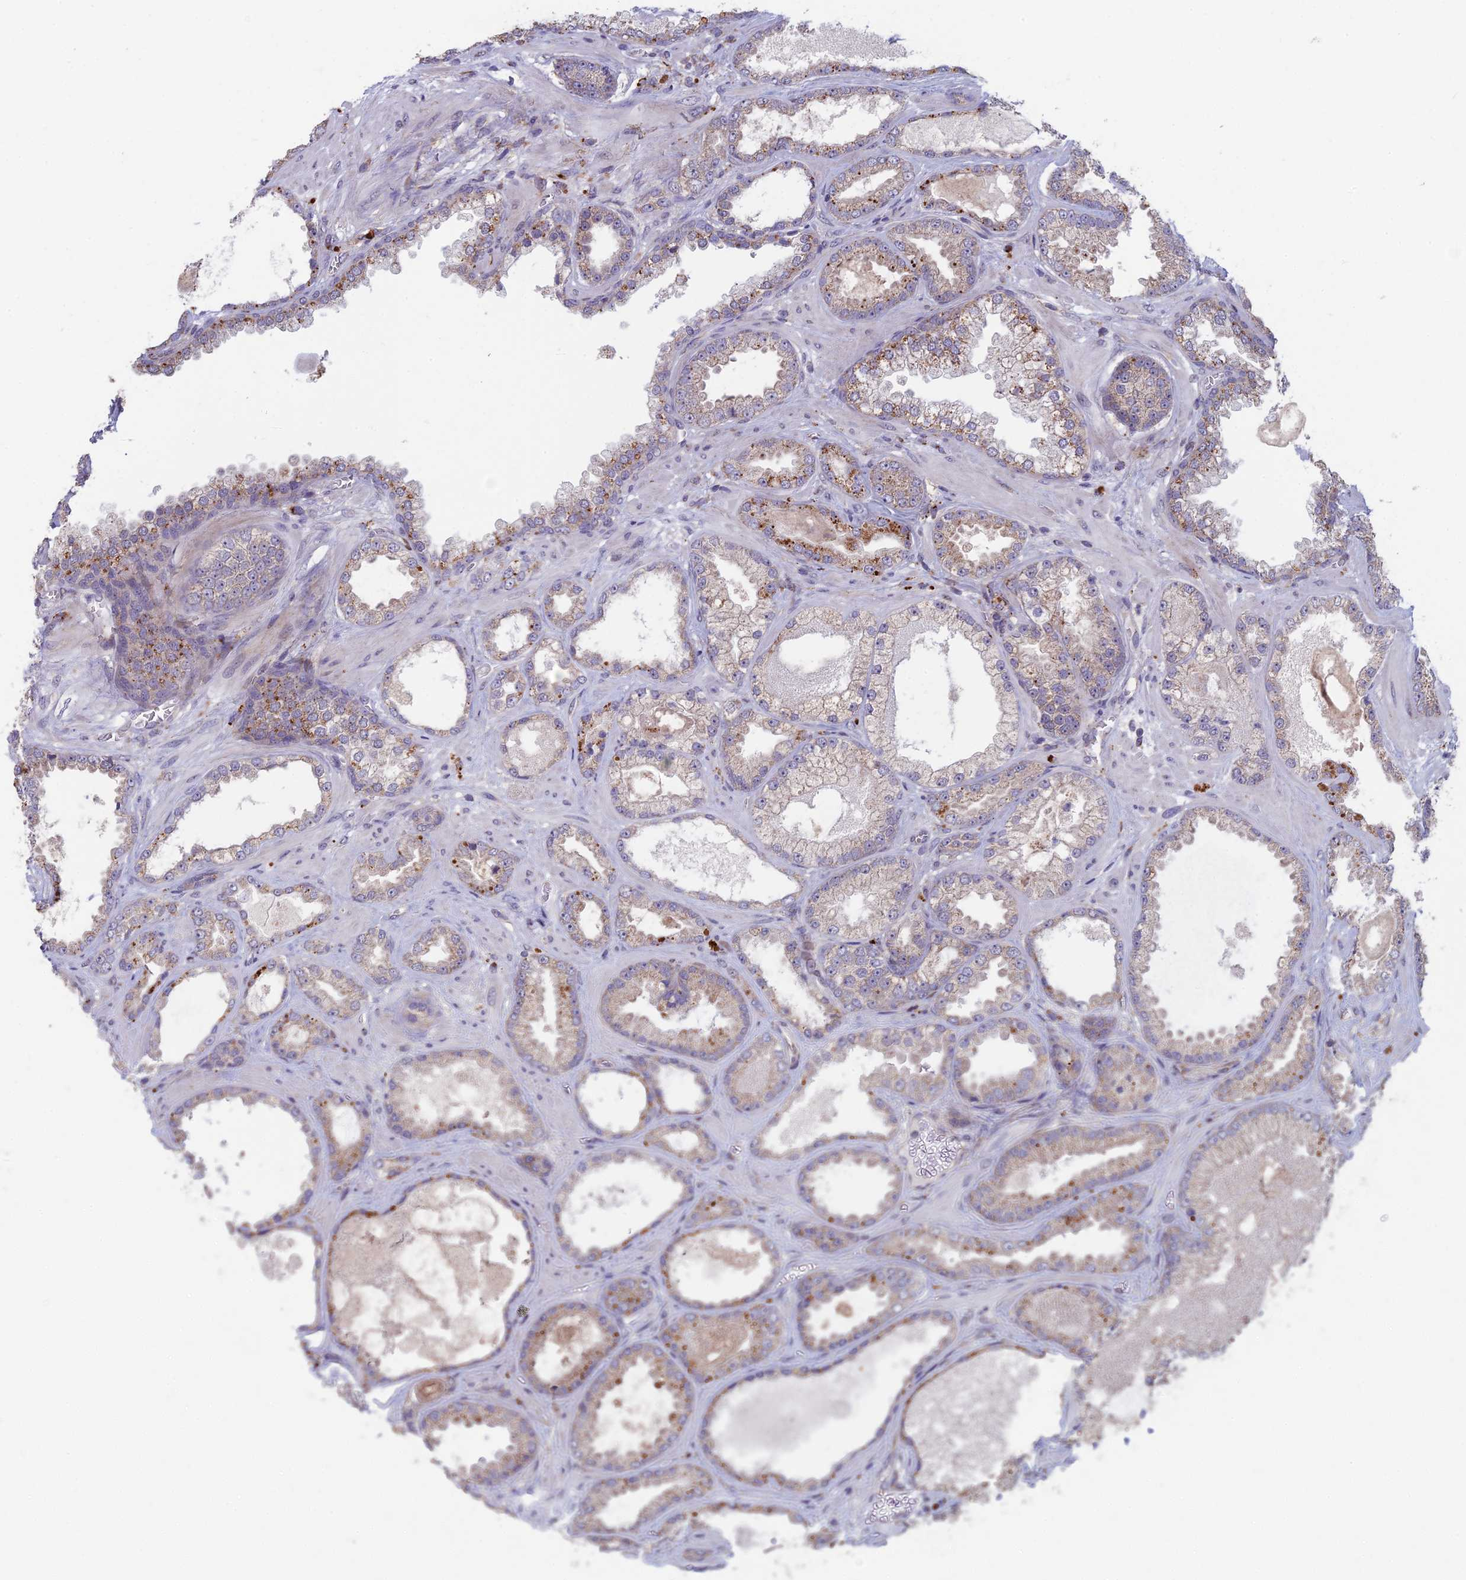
{"staining": {"intensity": "moderate", "quantity": "<25%", "location": "cytoplasmic/membranous"}, "tissue": "prostate cancer", "cell_type": "Tumor cells", "image_type": "cancer", "snomed": [{"axis": "morphology", "description": "Adenocarcinoma, Low grade"}, {"axis": "topography", "description": "Prostate"}], "caption": "This image reveals IHC staining of human prostate adenocarcinoma (low-grade), with low moderate cytoplasmic/membranous positivity in about <25% of tumor cells.", "gene": "FOXS1", "patient": {"sex": "male", "age": 57}}